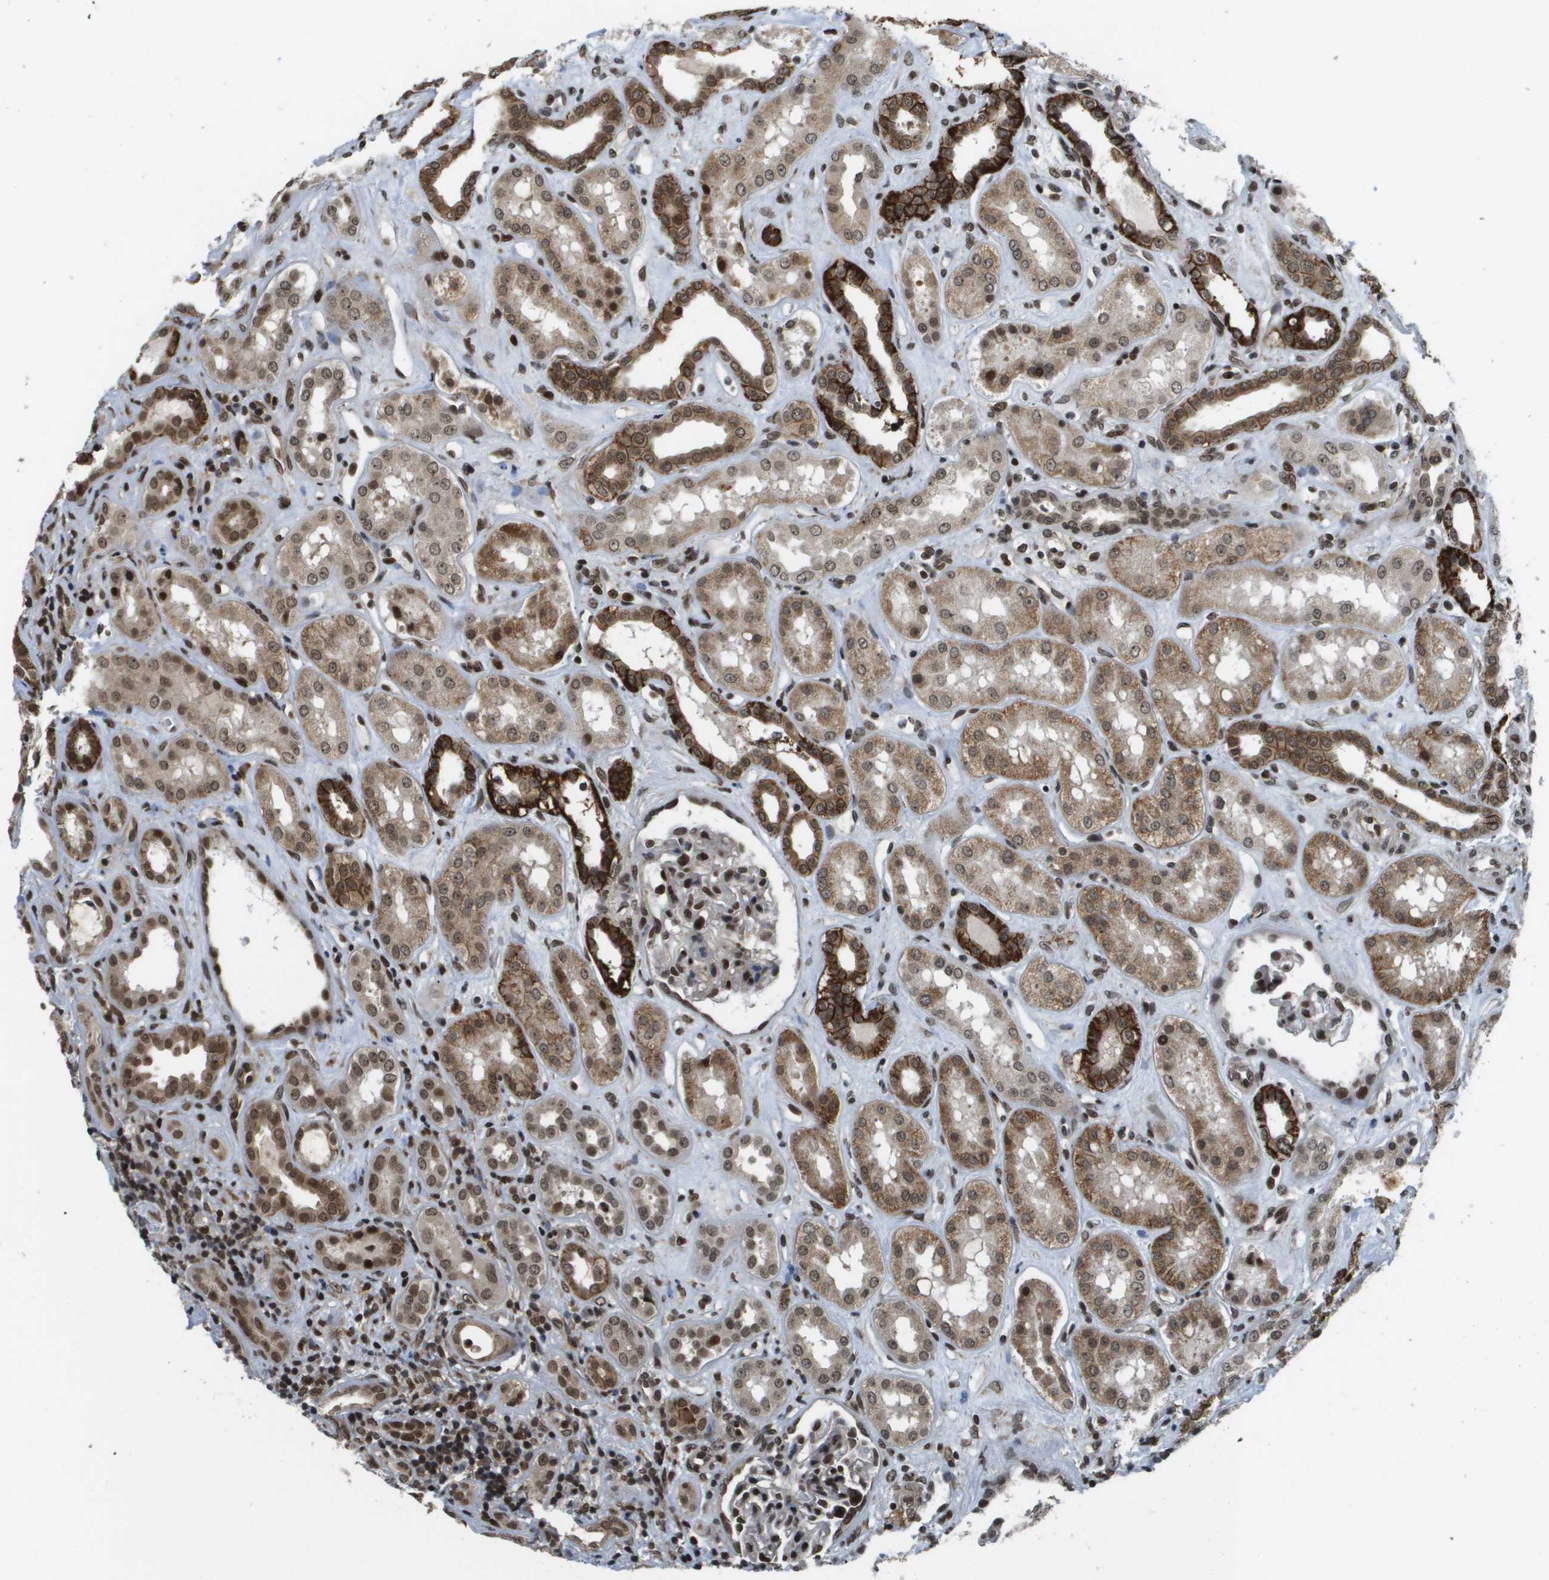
{"staining": {"intensity": "strong", "quantity": ">75%", "location": "nuclear"}, "tissue": "kidney", "cell_type": "Cells in glomeruli", "image_type": "normal", "snomed": [{"axis": "morphology", "description": "Normal tissue, NOS"}, {"axis": "topography", "description": "Kidney"}], "caption": "Protein staining demonstrates strong nuclear expression in about >75% of cells in glomeruli in benign kidney.", "gene": "RECQL4", "patient": {"sex": "male", "age": 59}}